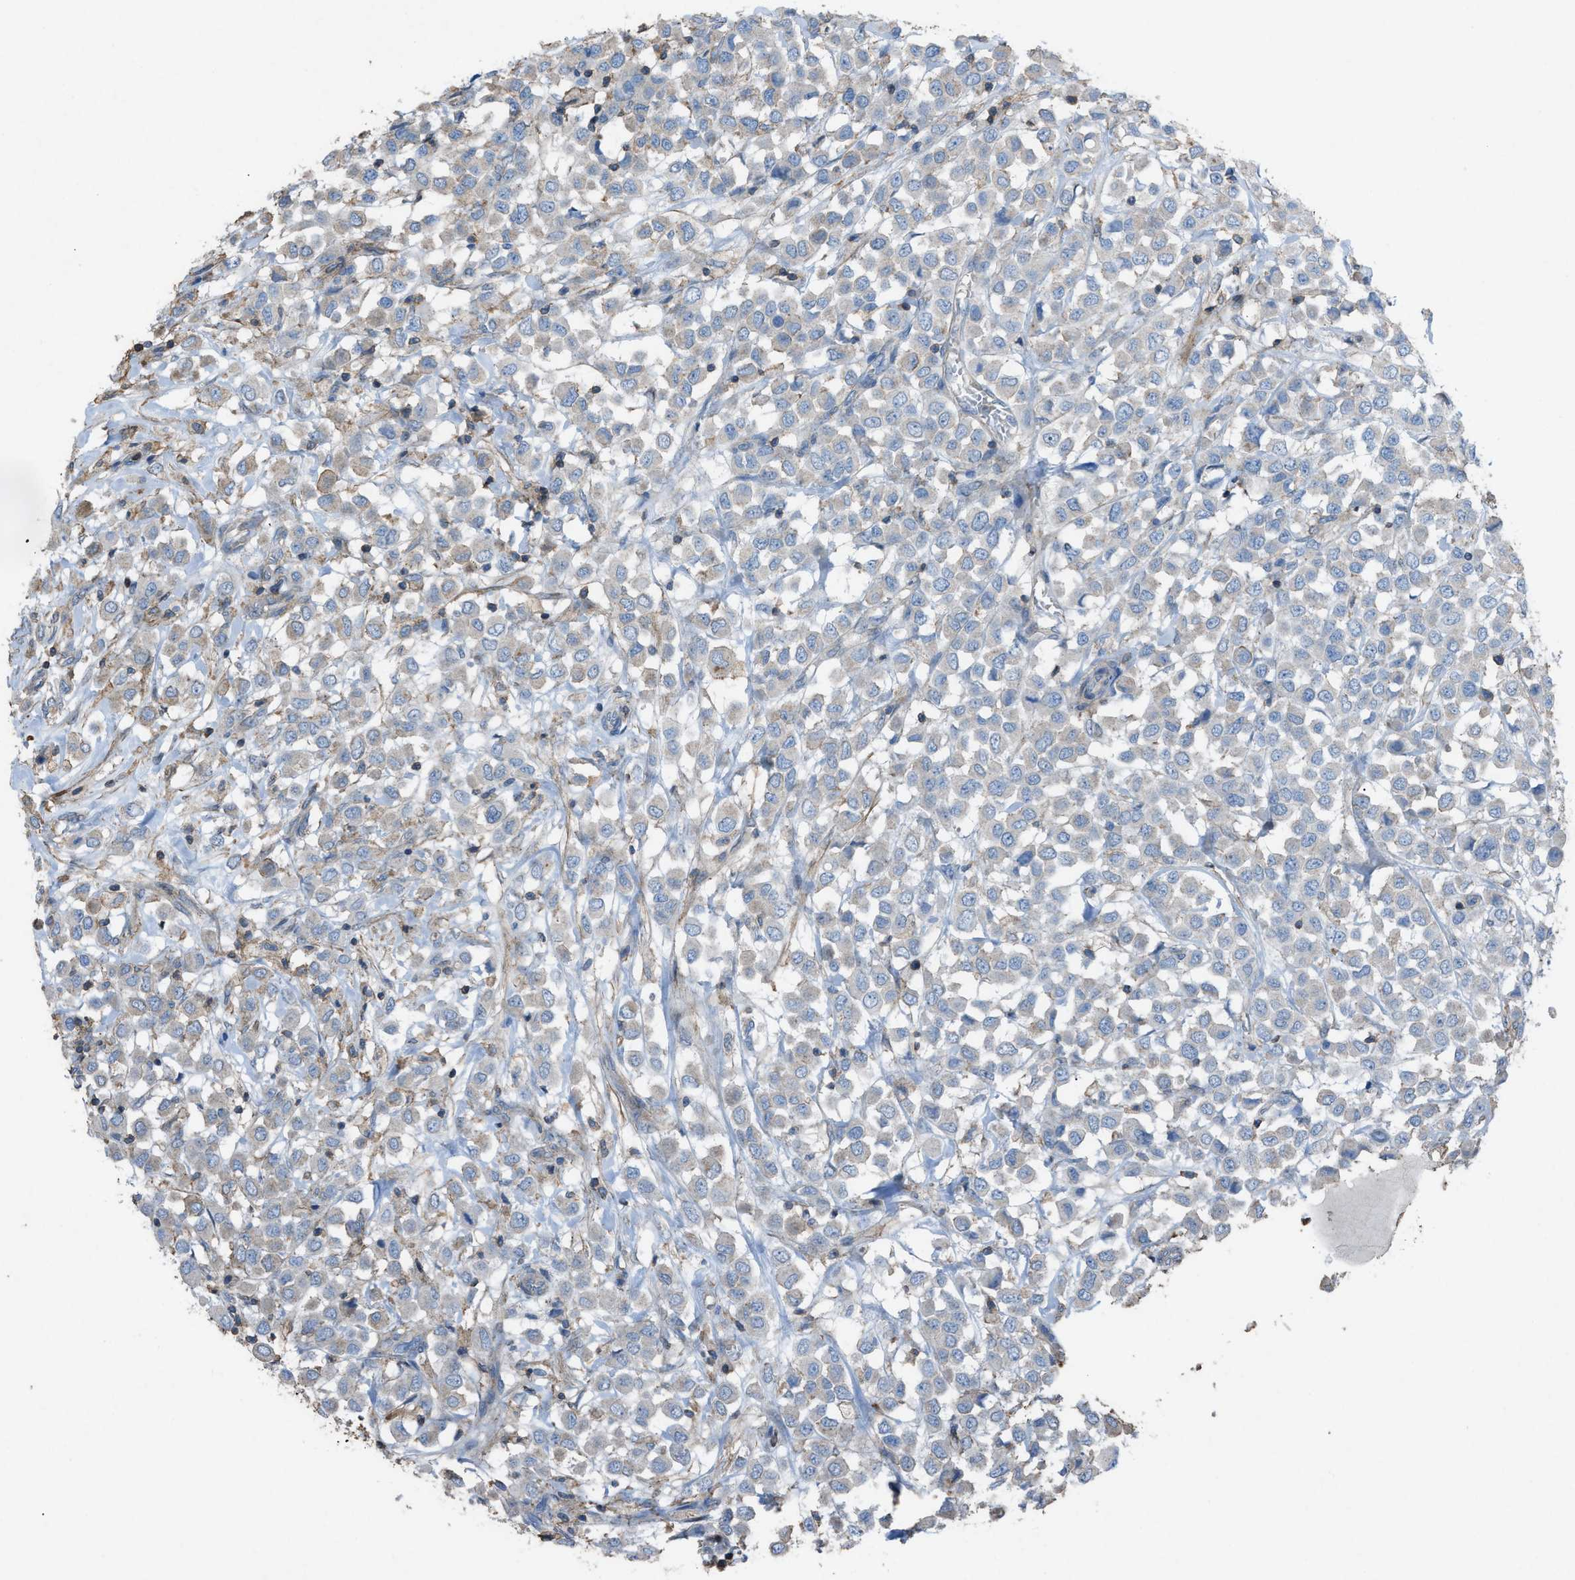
{"staining": {"intensity": "weak", "quantity": "25%-75%", "location": "cytoplasmic/membranous"}, "tissue": "breast cancer", "cell_type": "Tumor cells", "image_type": "cancer", "snomed": [{"axis": "morphology", "description": "Duct carcinoma"}, {"axis": "topography", "description": "Breast"}], "caption": "This is a histology image of immunohistochemistry (IHC) staining of breast cancer, which shows weak positivity in the cytoplasmic/membranous of tumor cells.", "gene": "NCK2", "patient": {"sex": "female", "age": 61}}